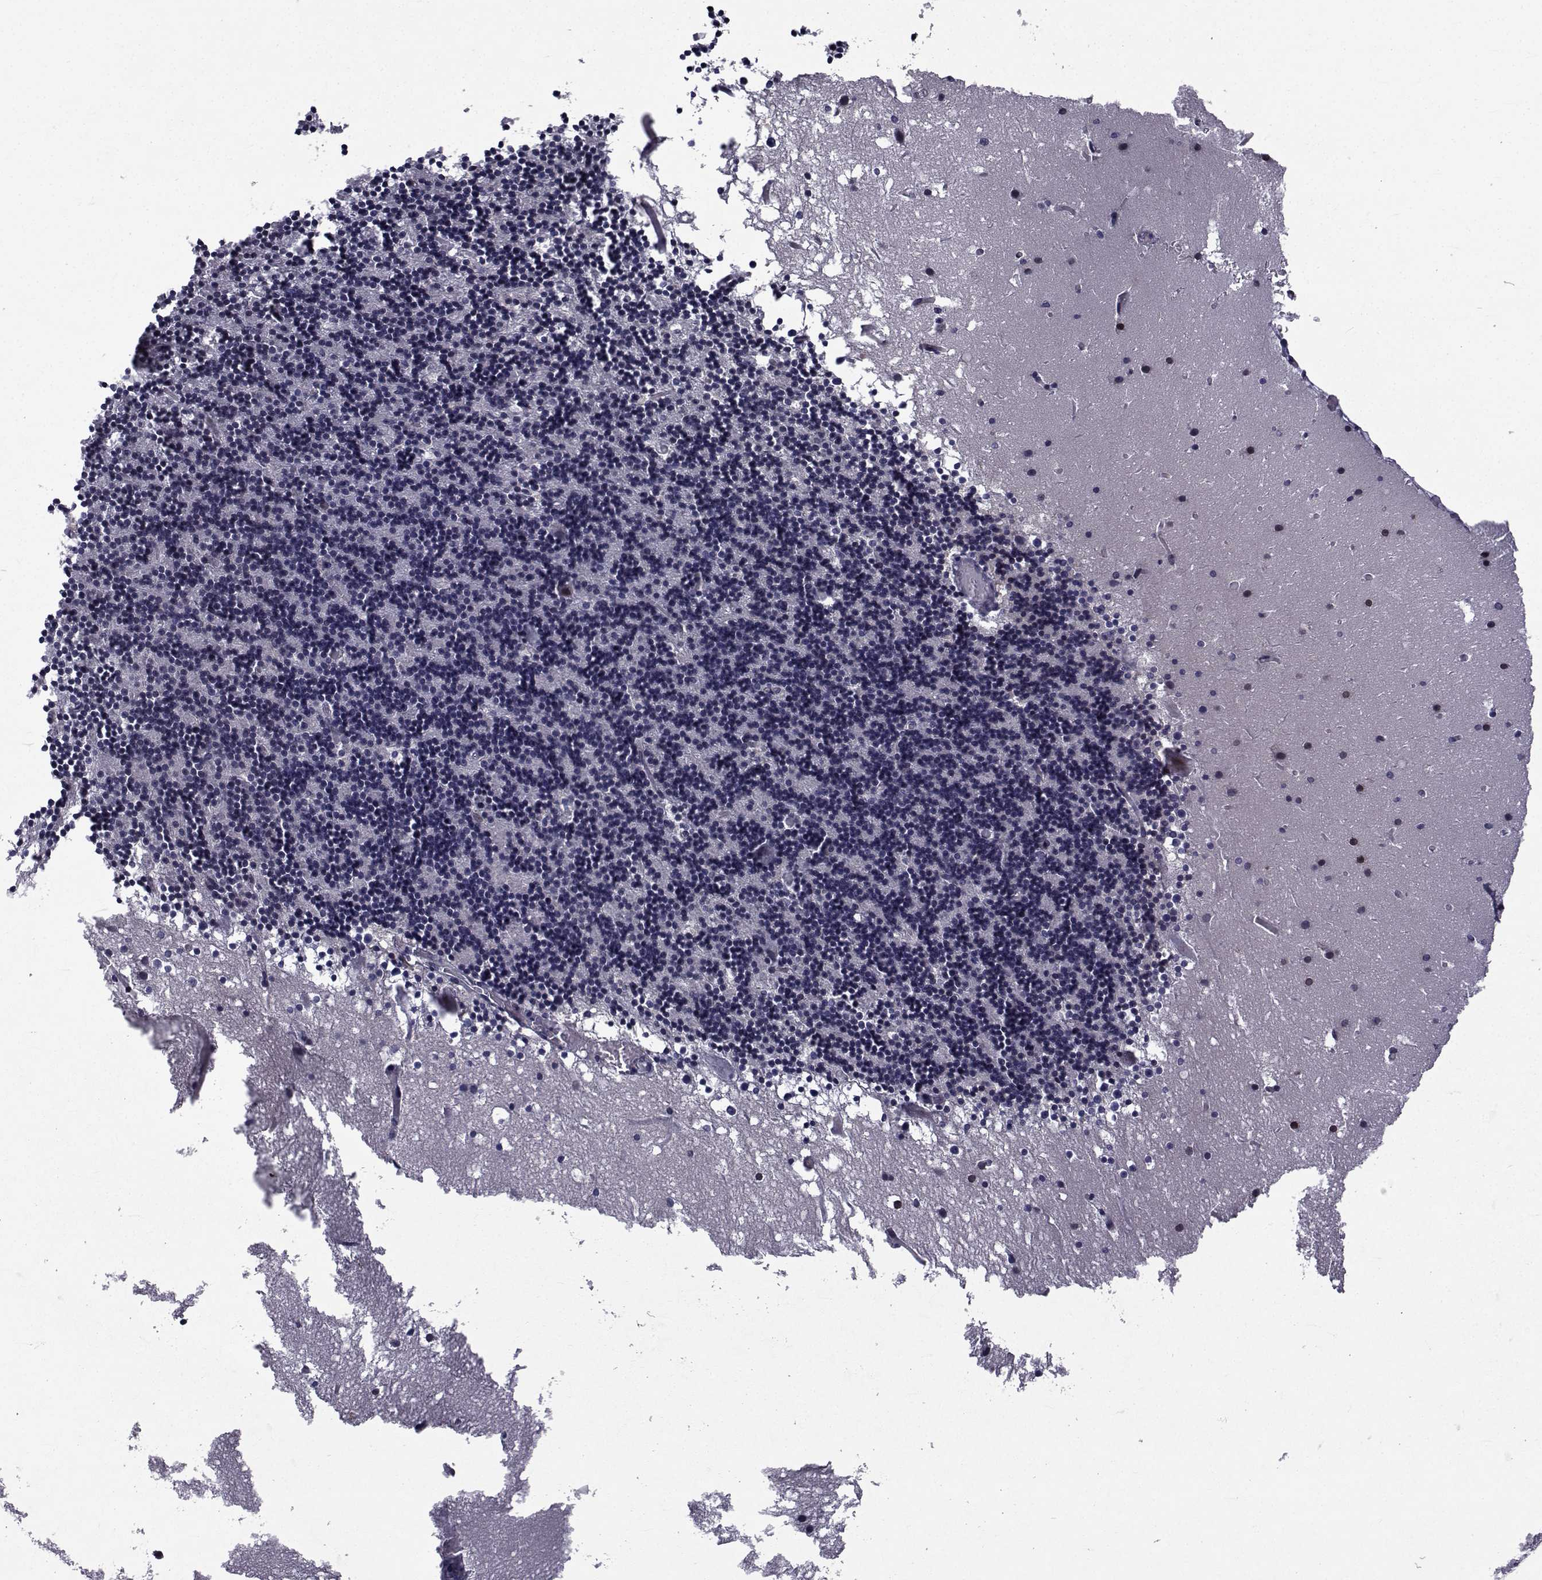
{"staining": {"intensity": "negative", "quantity": "none", "location": "none"}, "tissue": "cerebellum", "cell_type": "Cells in granular layer", "image_type": "normal", "snomed": [{"axis": "morphology", "description": "Normal tissue, NOS"}, {"axis": "topography", "description": "Cerebellum"}], "caption": "Immunohistochemistry of unremarkable cerebellum displays no expression in cells in granular layer.", "gene": "ATP6V1C2", "patient": {"sex": "male", "age": 37}}